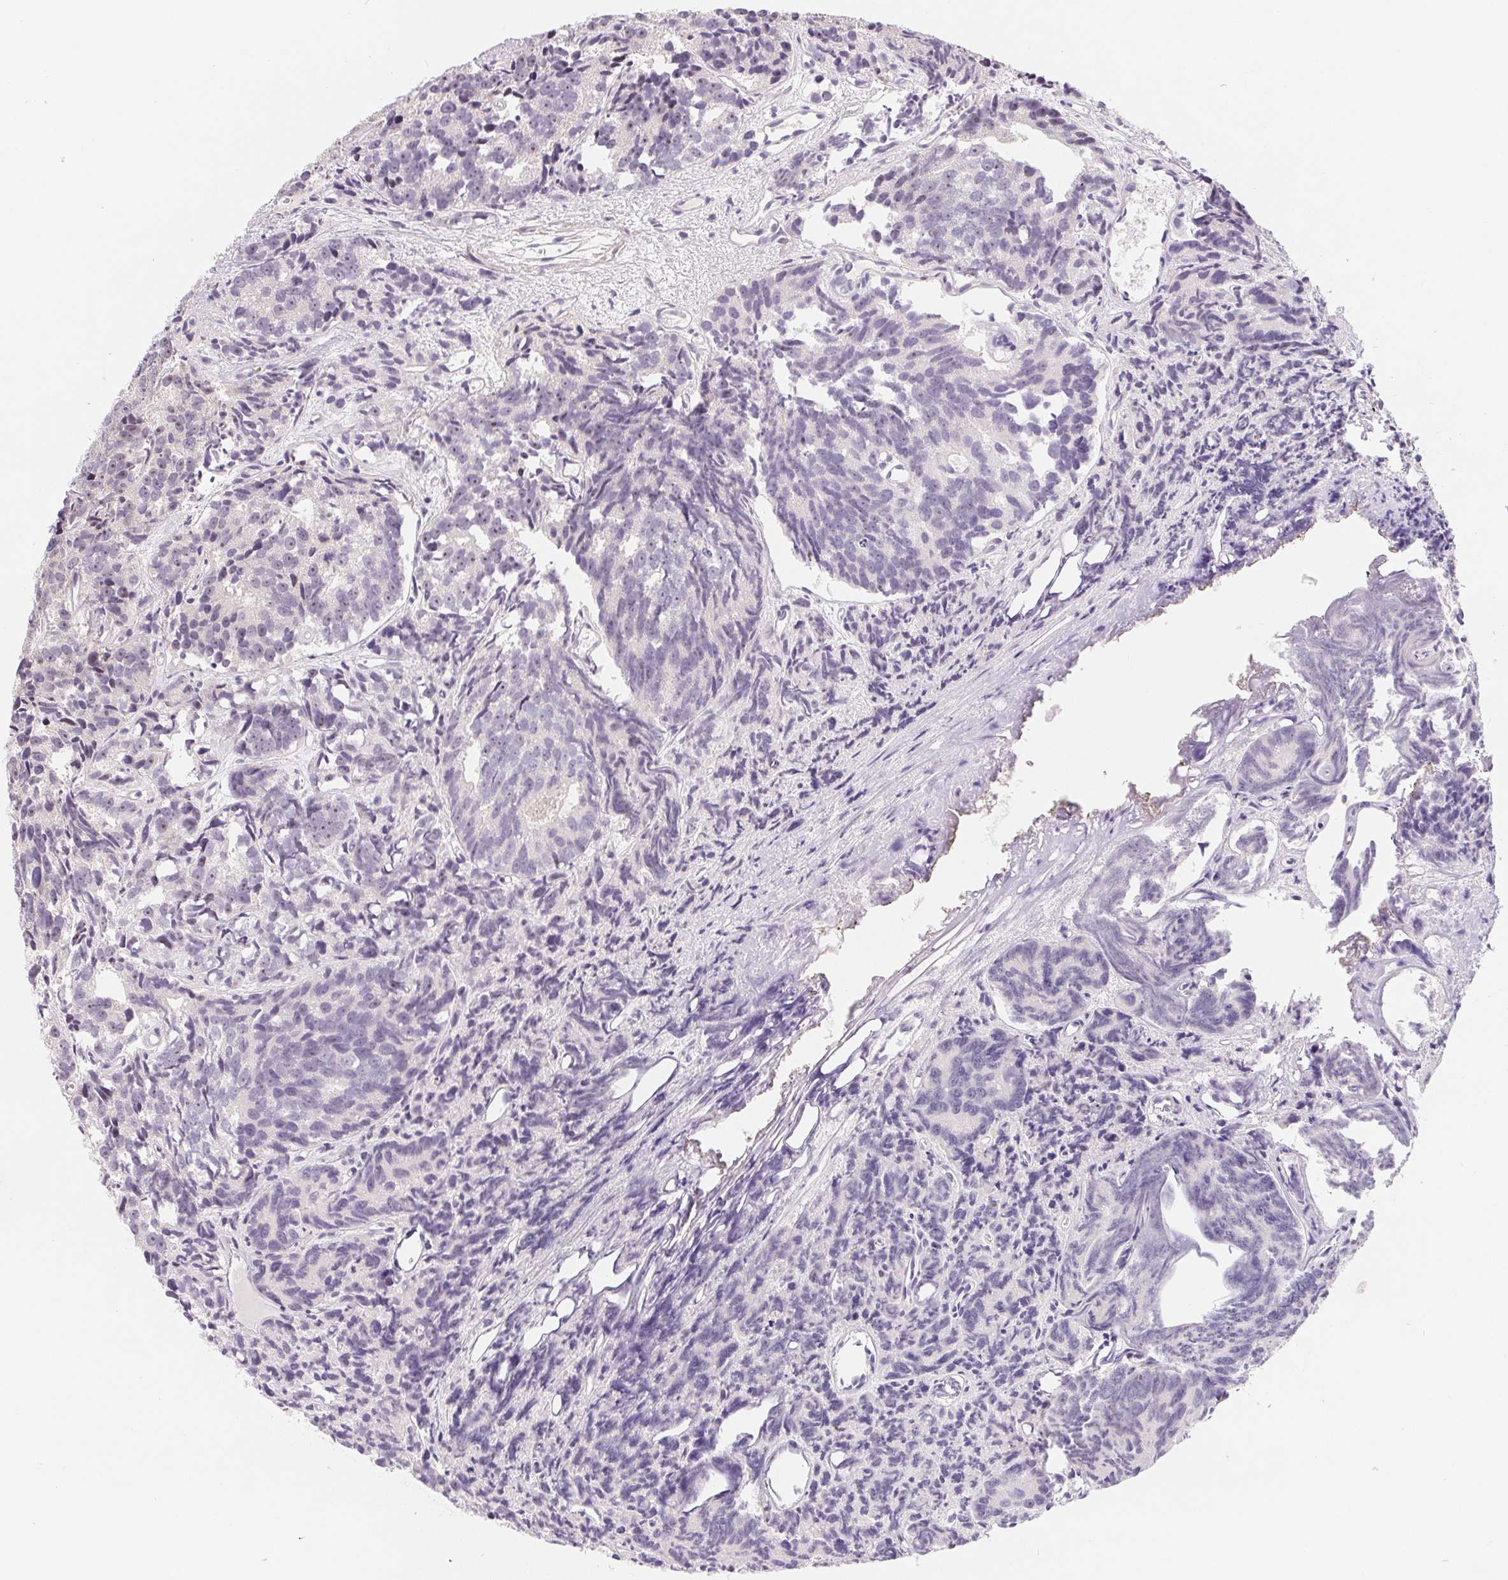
{"staining": {"intensity": "negative", "quantity": "none", "location": "none"}, "tissue": "prostate cancer", "cell_type": "Tumor cells", "image_type": "cancer", "snomed": [{"axis": "morphology", "description": "Adenocarcinoma, High grade"}, {"axis": "topography", "description": "Prostate"}], "caption": "A high-resolution micrograph shows IHC staining of adenocarcinoma (high-grade) (prostate), which exhibits no significant positivity in tumor cells.", "gene": "LCA5L", "patient": {"sex": "male", "age": 77}}